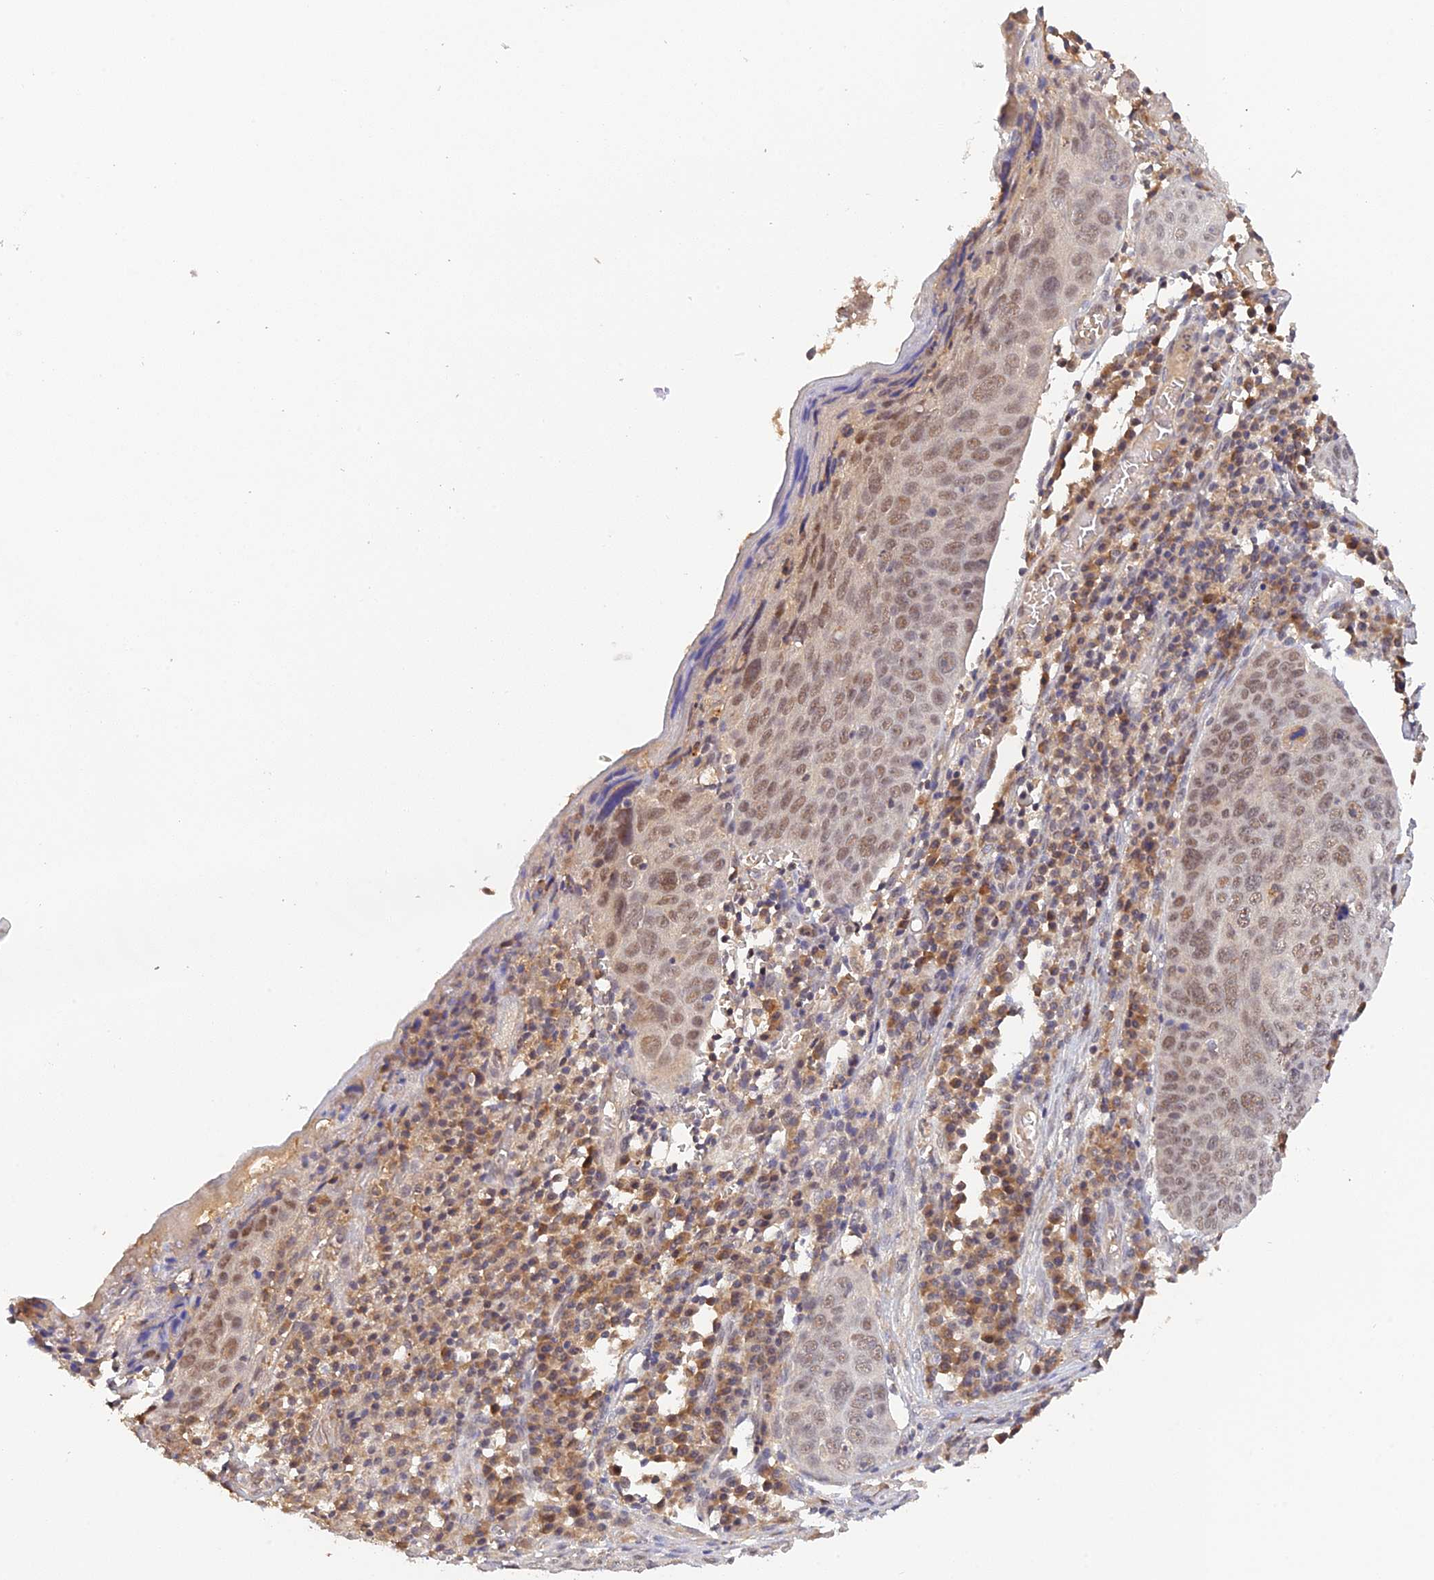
{"staining": {"intensity": "moderate", "quantity": ">75%", "location": "nuclear"}, "tissue": "skin cancer", "cell_type": "Tumor cells", "image_type": "cancer", "snomed": [{"axis": "morphology", "description": "Squamous cell carcinoma, NOS"}, {"axis": "topography", "description": "Skin"}], "caption": "Immunohistochemistry (IHC) histopathology image of neoplastic tissue: squamous cell carcinoma (skin) stained using IHC demonstrates medium levels of moderate protein expression localized specifically in the nuclear of tumor cells, appearing as a nuclear brown color.", "gene": "ZNF436", "patient": {"sex": "male", "age": 71}}